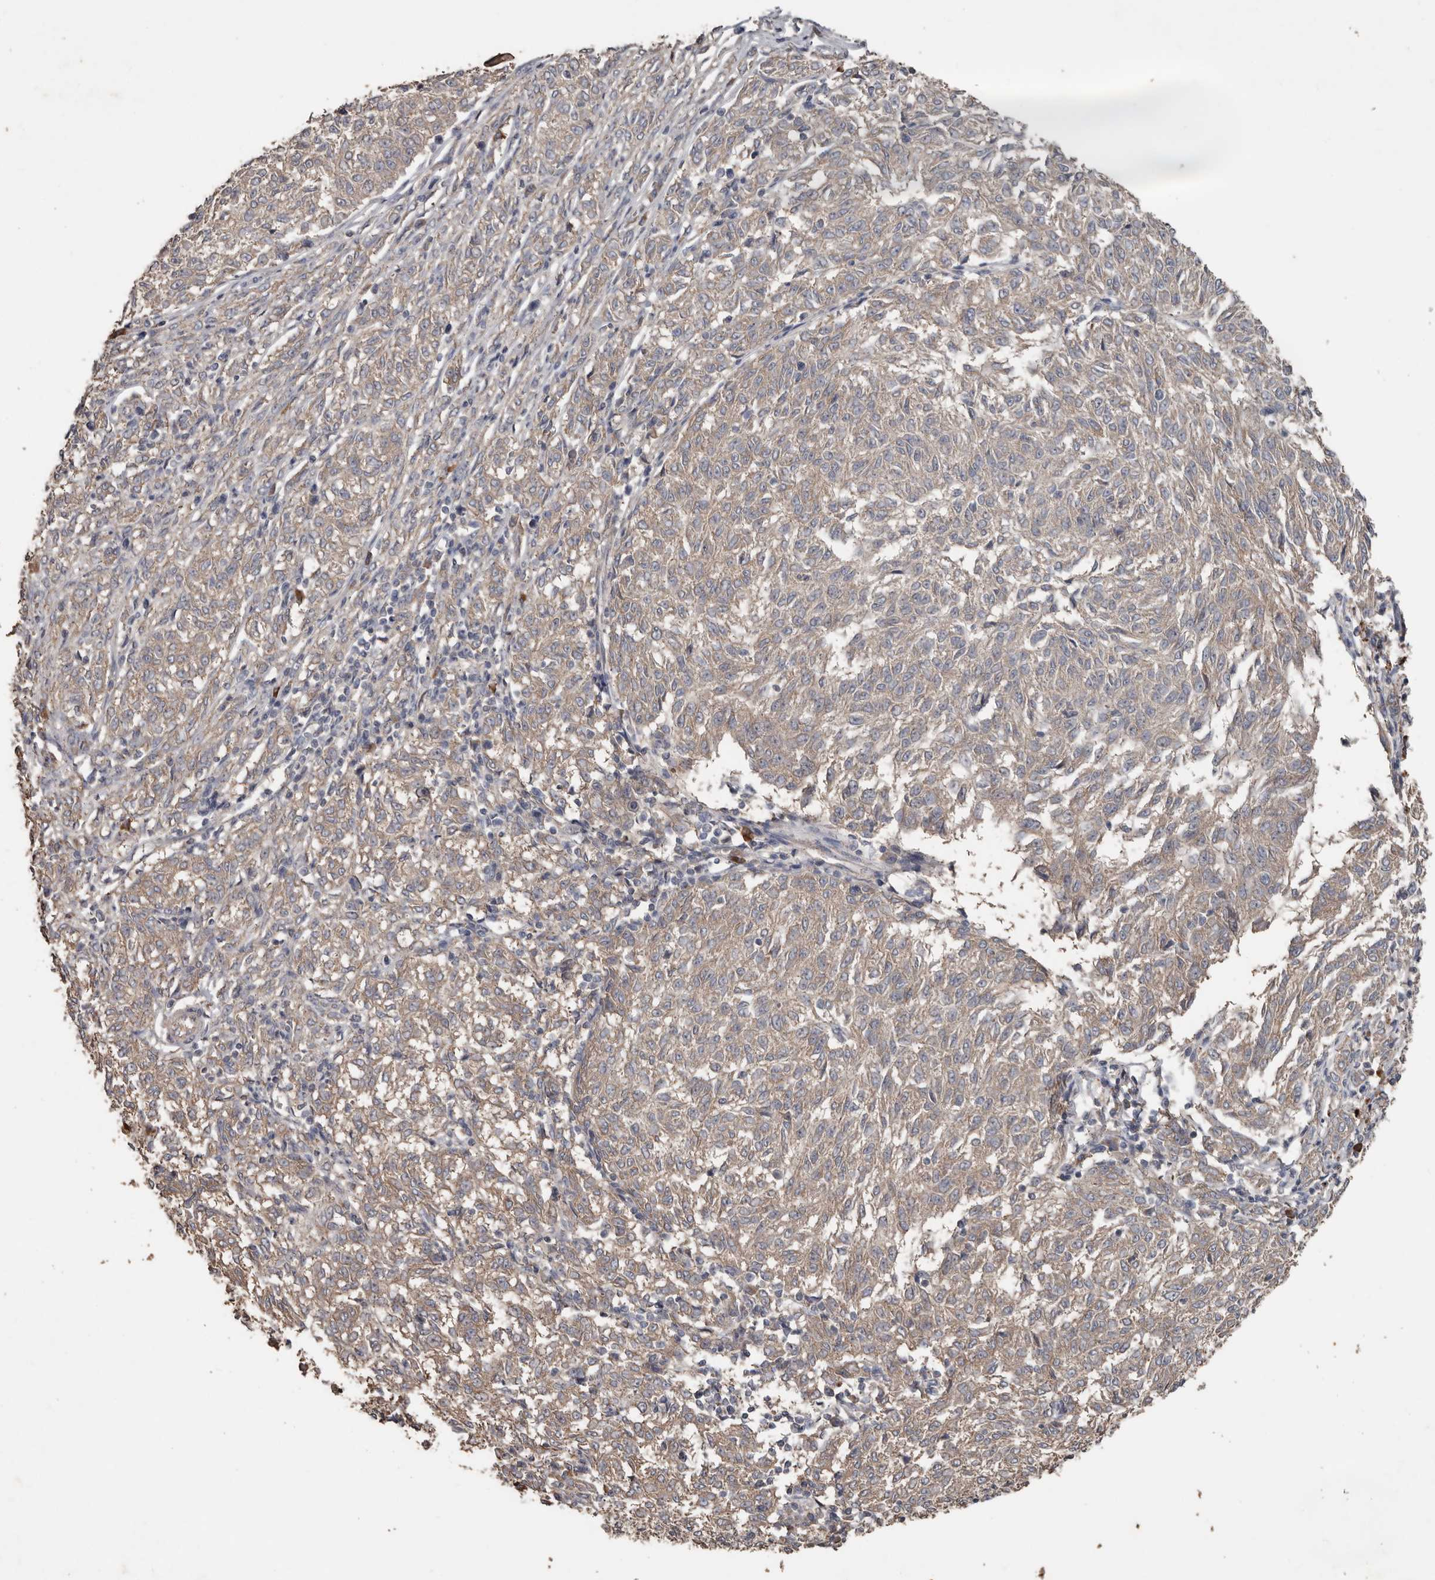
{"staining": {"intensity": "weak", "quantity": "25%-75%", "location": "cytoplasmic/membranous"}, "tissue": "melanoma", "cell_type": "Tumor cells", "image_type": "cancer", "snomed": [{"axis": "morphology", "description": "Malignant melanoma, NOS"}, {"axis": "topography", "description": "Skin"}], "caption": "Protein expression analysis of human melanoma reveals weak cytoplasmic/membranous staining in approximately 25%-75% of tumor cells. The protein is stained brown, and the nuclei are stained in blue (DAB IHC with brightfield microscopy, high magnification).", "gene": "HYAL4", "patient": {"sex": "female", "age": 72}}